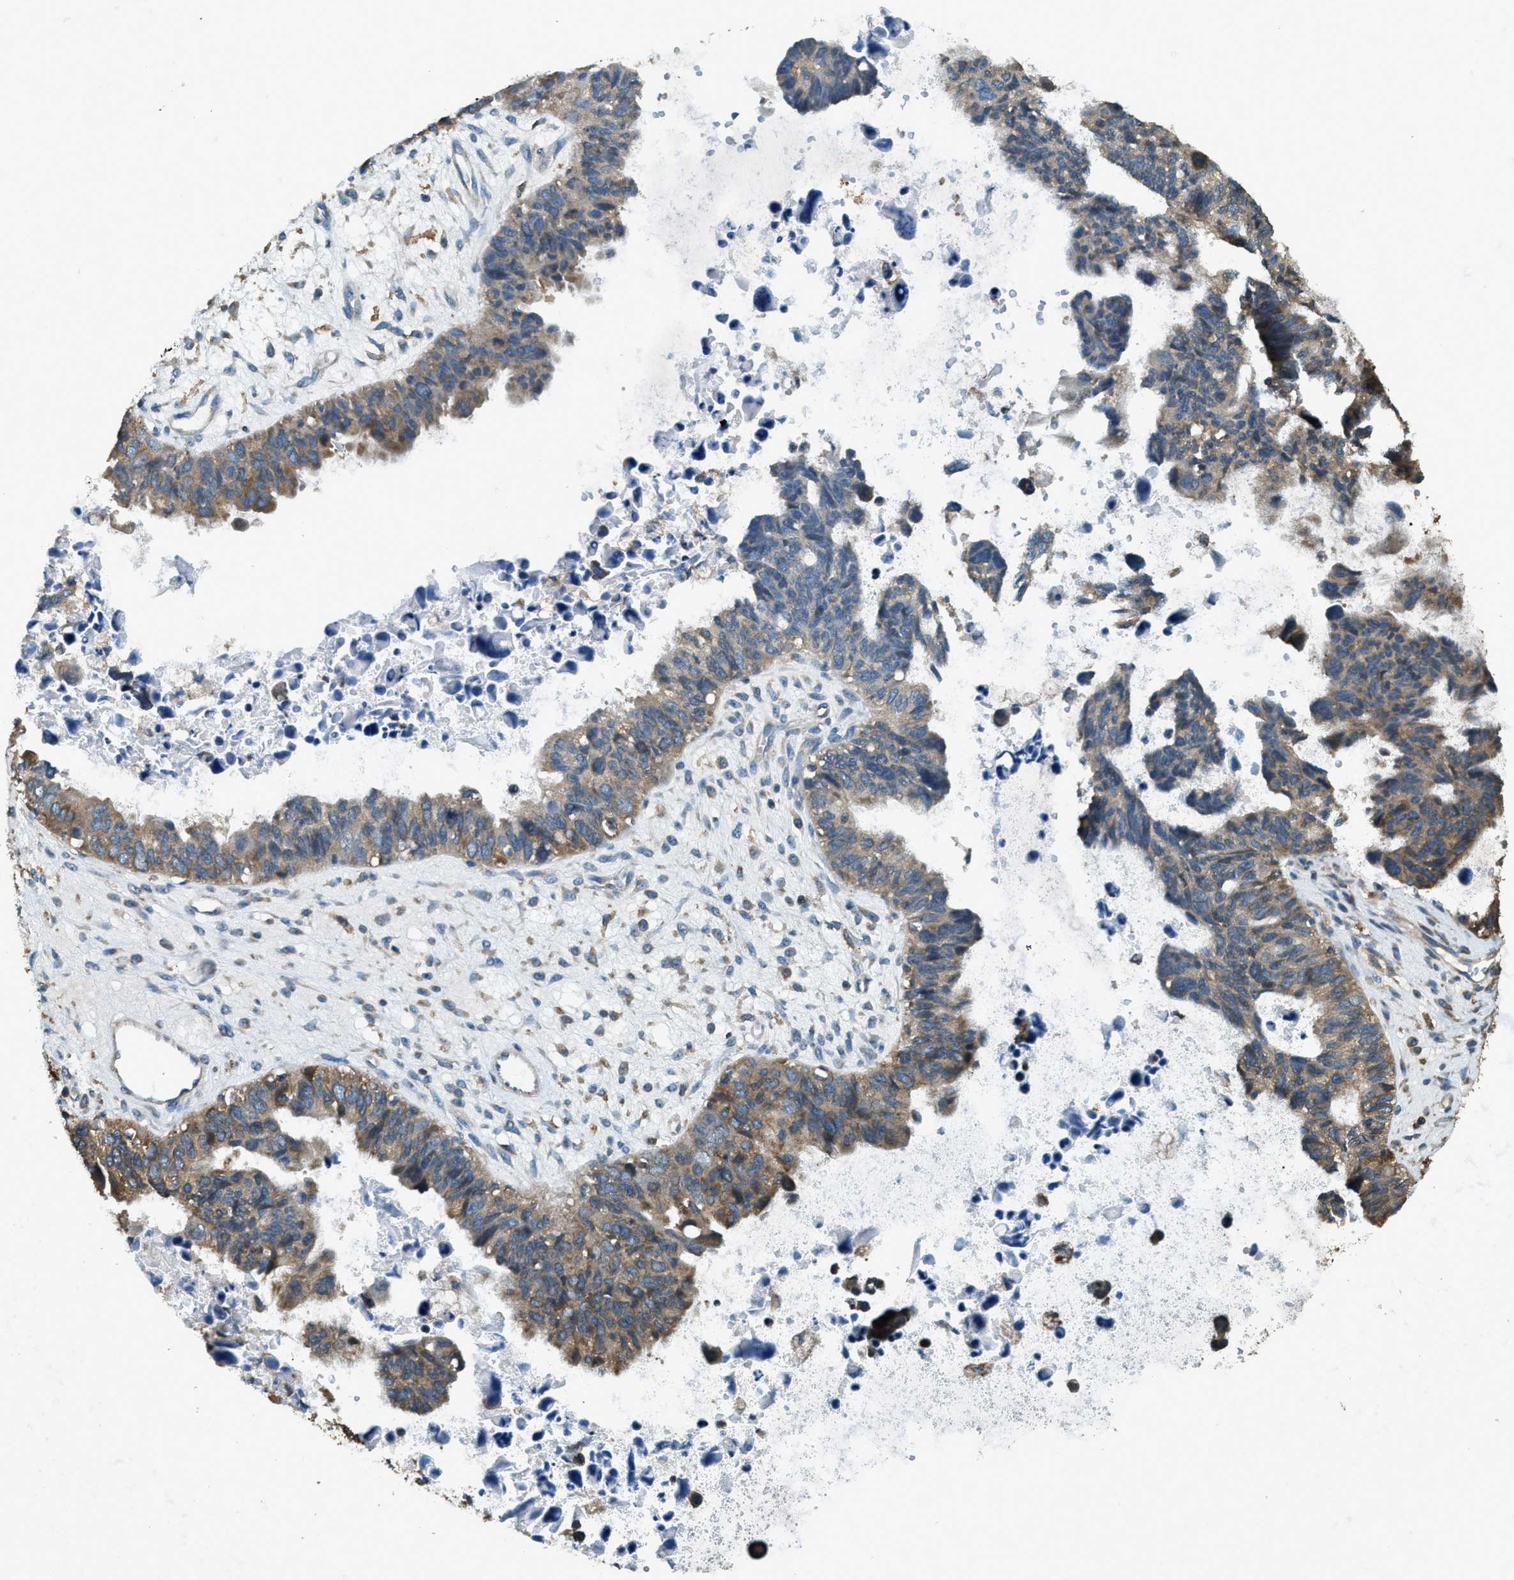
{"staining": {"intensity": "moderate", "quantity": "25%-75%", "location": "cytoplasmic/membranous"}, "tissue": "ovarian cancer", "cell_type": "Tumor cells", "image_type": "cancer", "snomed": [{"axis": "morphology", "description": "Cystadenocarcinoma, serous, NOS"}, {"axis": "topography", "description": "Ovary"}], "caption": "A photomicrograph of human ovarian serous cystadenocarcinoma stained for a protein shows moderate cytoplasmic/membranous brown staining in tumor cells. Nuclei are stained in blue.", "gene": "ERGIC1", "patient": {"sex": "female", "age": 79}}